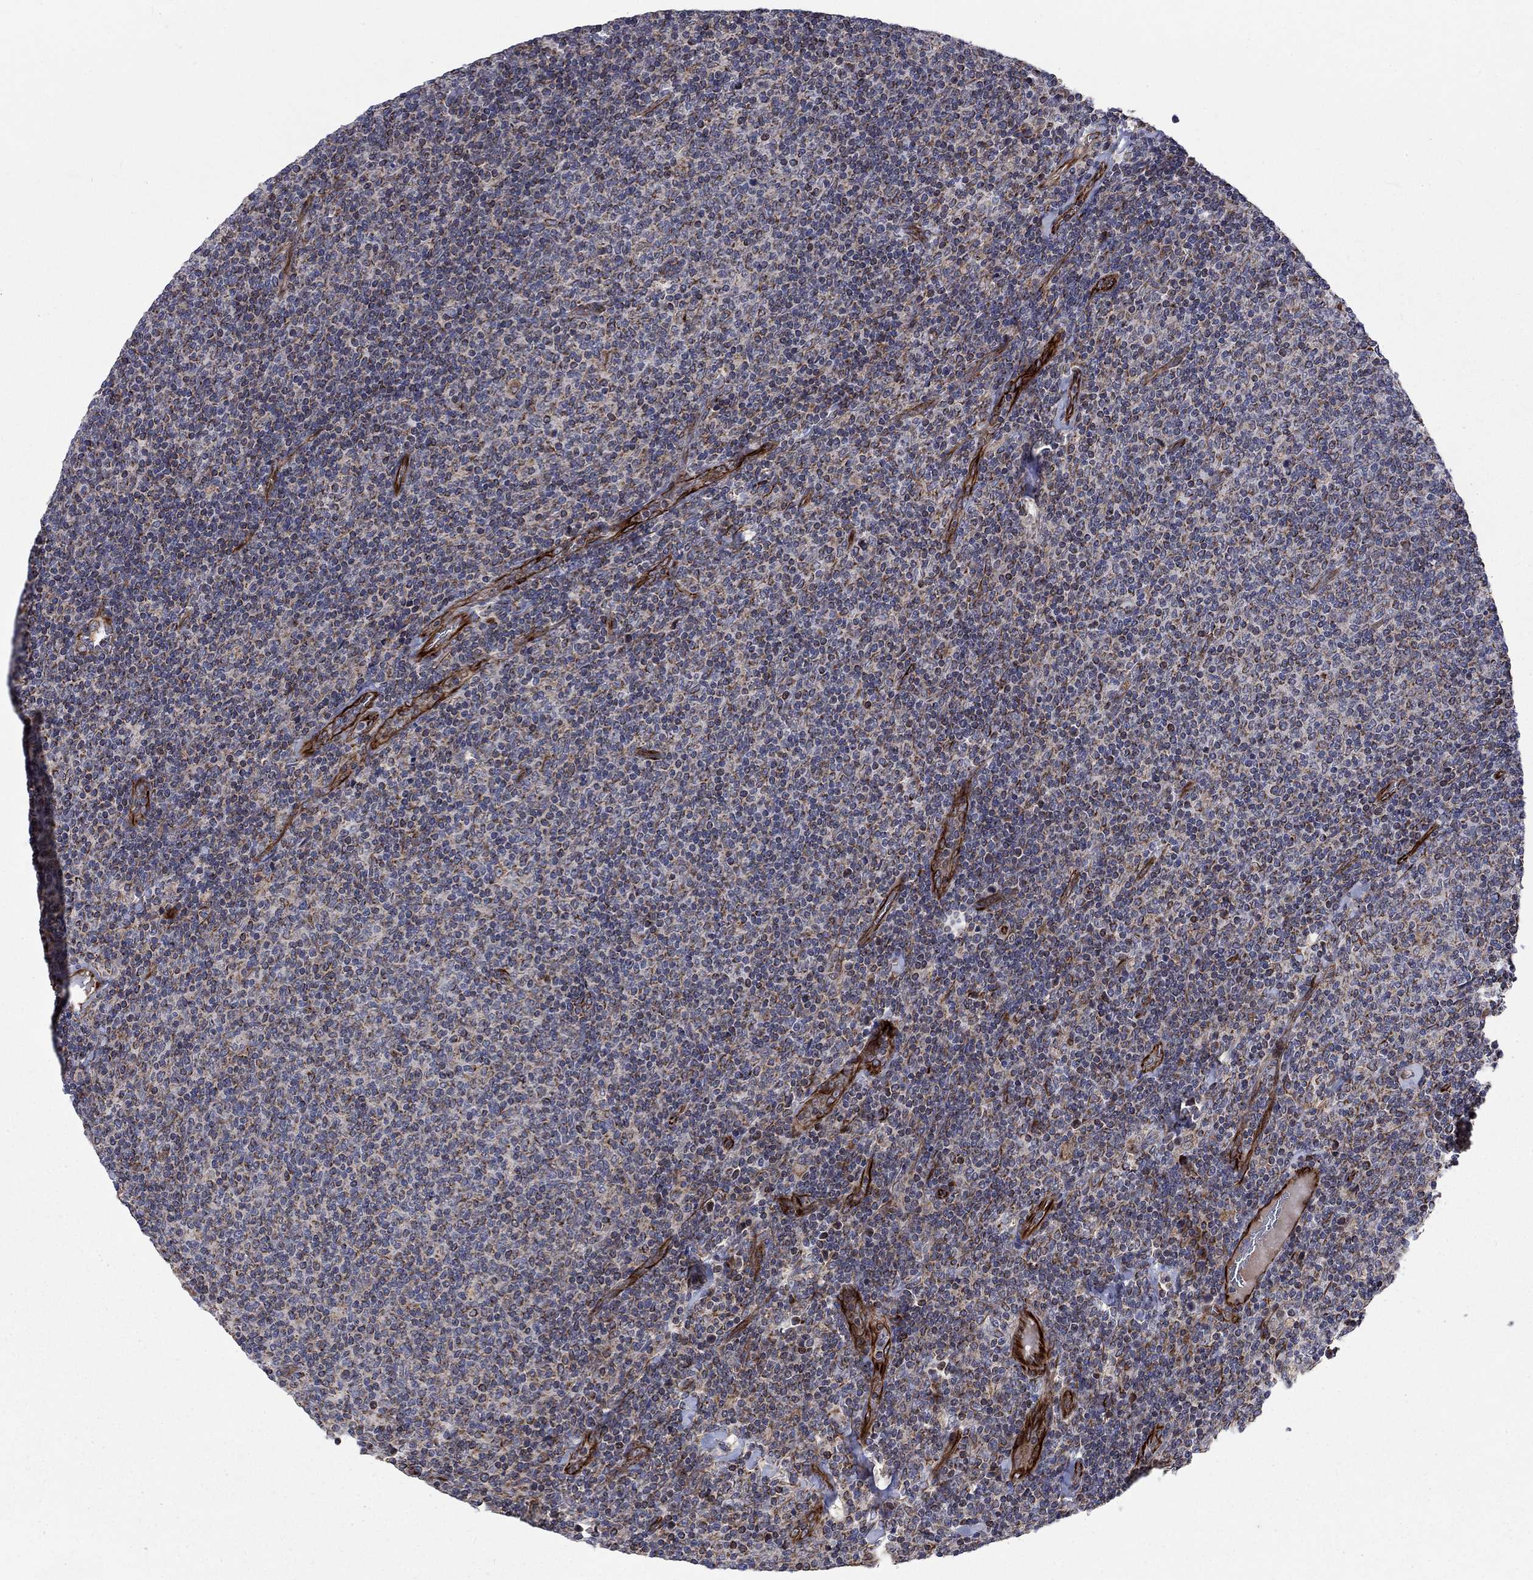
{"staining": {"intensity": "moderate", "quantity": "25%-75%", "location": "cytoplasmic/membranous"}, "tissue": "lymphoma", "cell_type": "Tumor cells", "image_type": "cancer", "snomed": [{"axis": "morphology", "description": "Malignant lymphoma, non-Hodgkin's type, Low grade"}, {"axis": "topography", "description": "Lymph node"}], "caption": "Malignant lymphoma, non-Hodgkin's type (low-grade) stained for a protein (brown) displays moderate cytoplasmic/membranous positive staining in about 25%-75% of tumor cells.", "gene": "NDUFC1", "patient": {"sex": "male", "age": 52}}